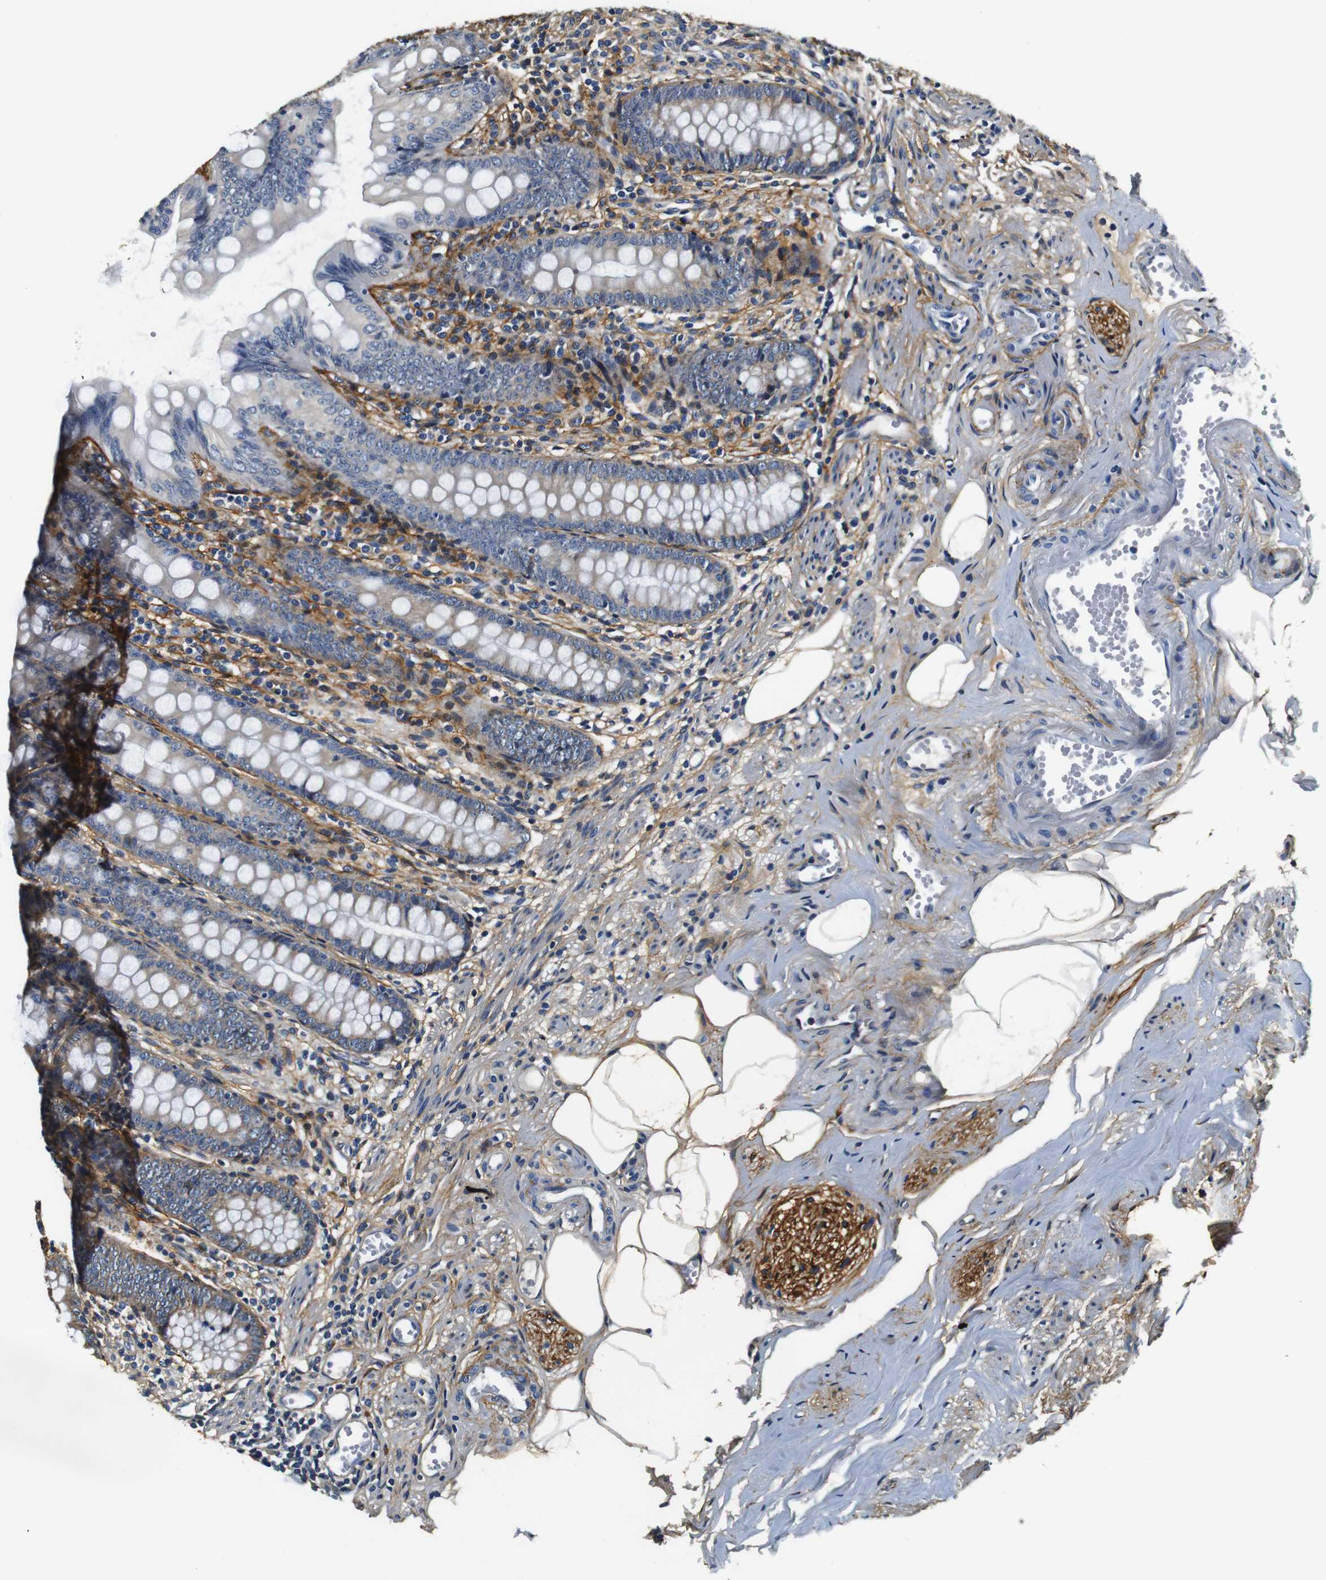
{"staining": {"intensity": "moderate", "quantity": "25%-75%", "location": "cytoplasmic/membranous"}, "tissue": "appendix", "cell_type": "Glandular cells", "image_type": "normal", "snomed": [{"axis": "morphology", "description": "Normal tissue, NOS"}, {"axis": "topography", "description": "Appendix"}], "caption": "The image demonstrates staining of normal appendix, revealing moderate cytoplasmic/membranous protein positivity (brown color) within glandular cells.", "gene": "COL1A1", "patient": {"sex": "female", "age": 77}}